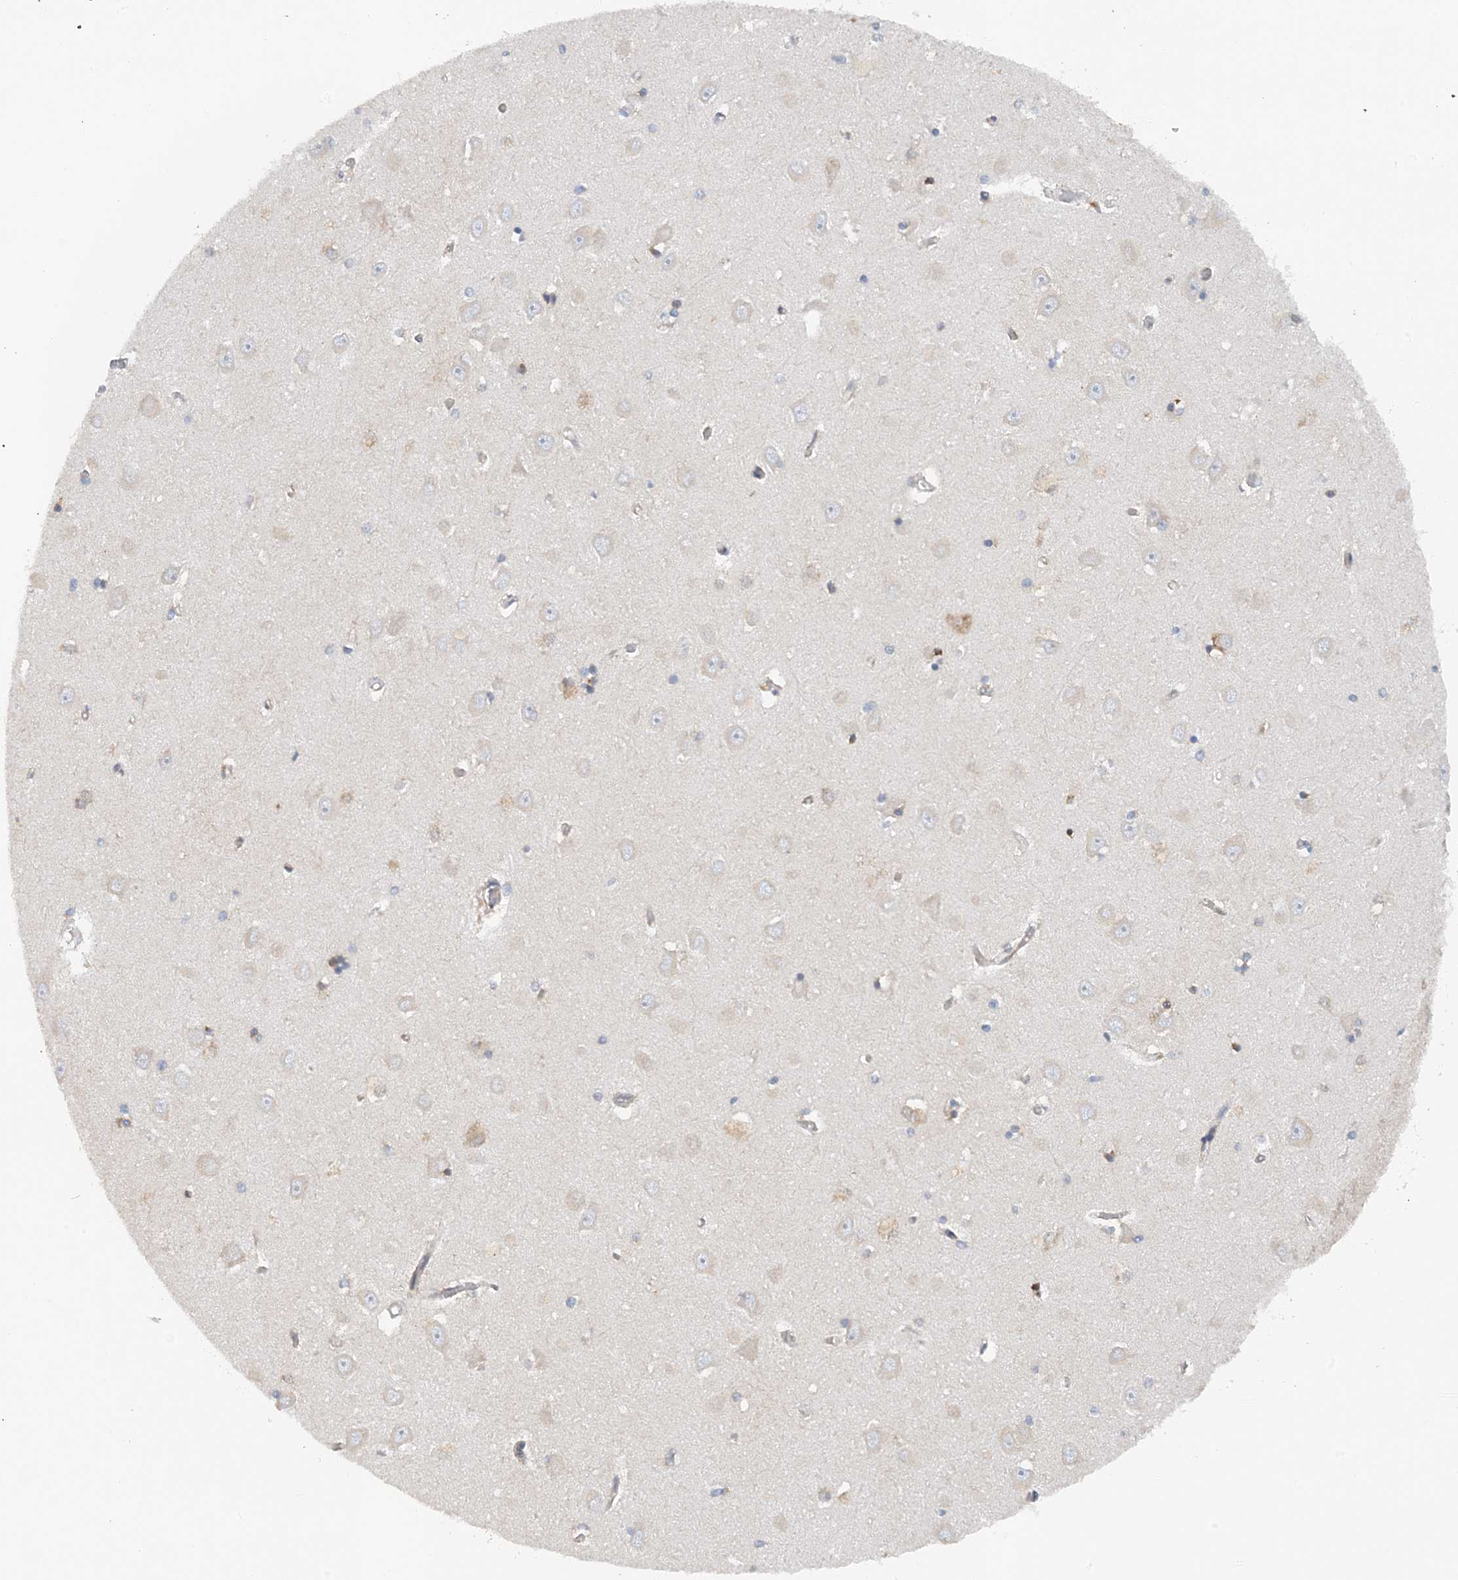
{"staining": {"intensity": "moderate", "quantity": "<25%", "location": "cytoplasmic/membranous"}, "tissue": "hippocampus", "cell_type": "Glial cells", "image_type": "normal", "snomed": [{"axis": "morphology", "description": "Normal tissue, NOS"}, {"axis": "topography", "description": "Hippocampus"}], "caption": "Immunohistochemical staining of normal hippocampus shows moderate cytoplasmic/membranous protein positivity in about <25% of glial cells.", "gene": "SLC5A11", "patient": {"sex": "male", "age": 70}}